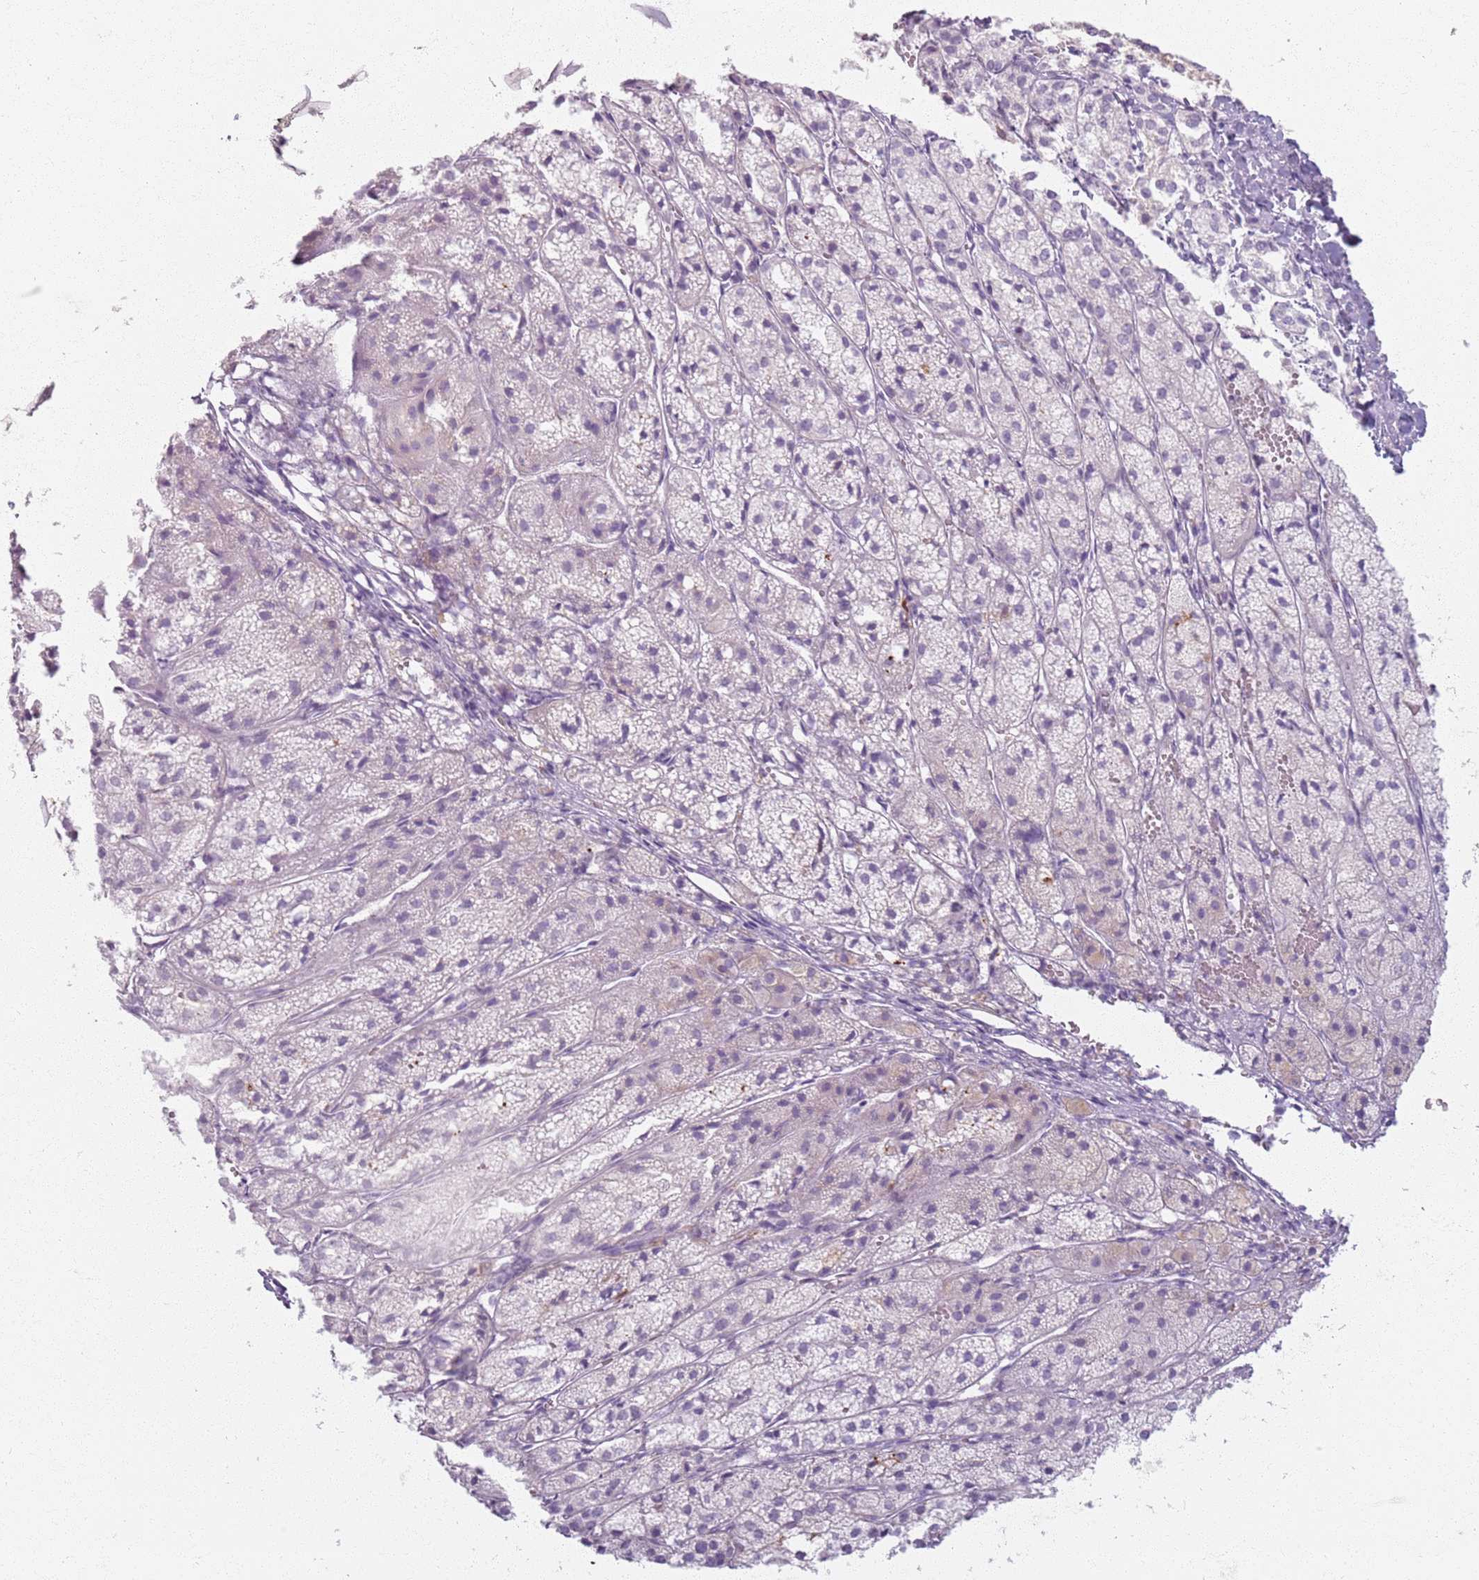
{"staining": {"intensity": "negative", "quantity": "none", "location": "none"}, "tissue": "adrenal gland", "cell_type": "Glandular cells", "image_type": "normal", "snomed": [{"axis": "morphology", "description": "Normal tissue, NOS"}, {"axis": "topography", "description": "Adrenal gland"}], "caption": "Immunohistochemistry micrograph of unremarkable adrenal gland: human adrenal gland stained with DAB demonstrates no significant protein expression in glandular cells. The staining was performed using DAB (3,3'-diaminobenzidine) to visualize the protein expression in brown, while the nuclei were stained in blue with hematoxylin (Magnification: 20x).", "gene": "GDPGP1", "patient": {"sex": "female", "age": 44}}